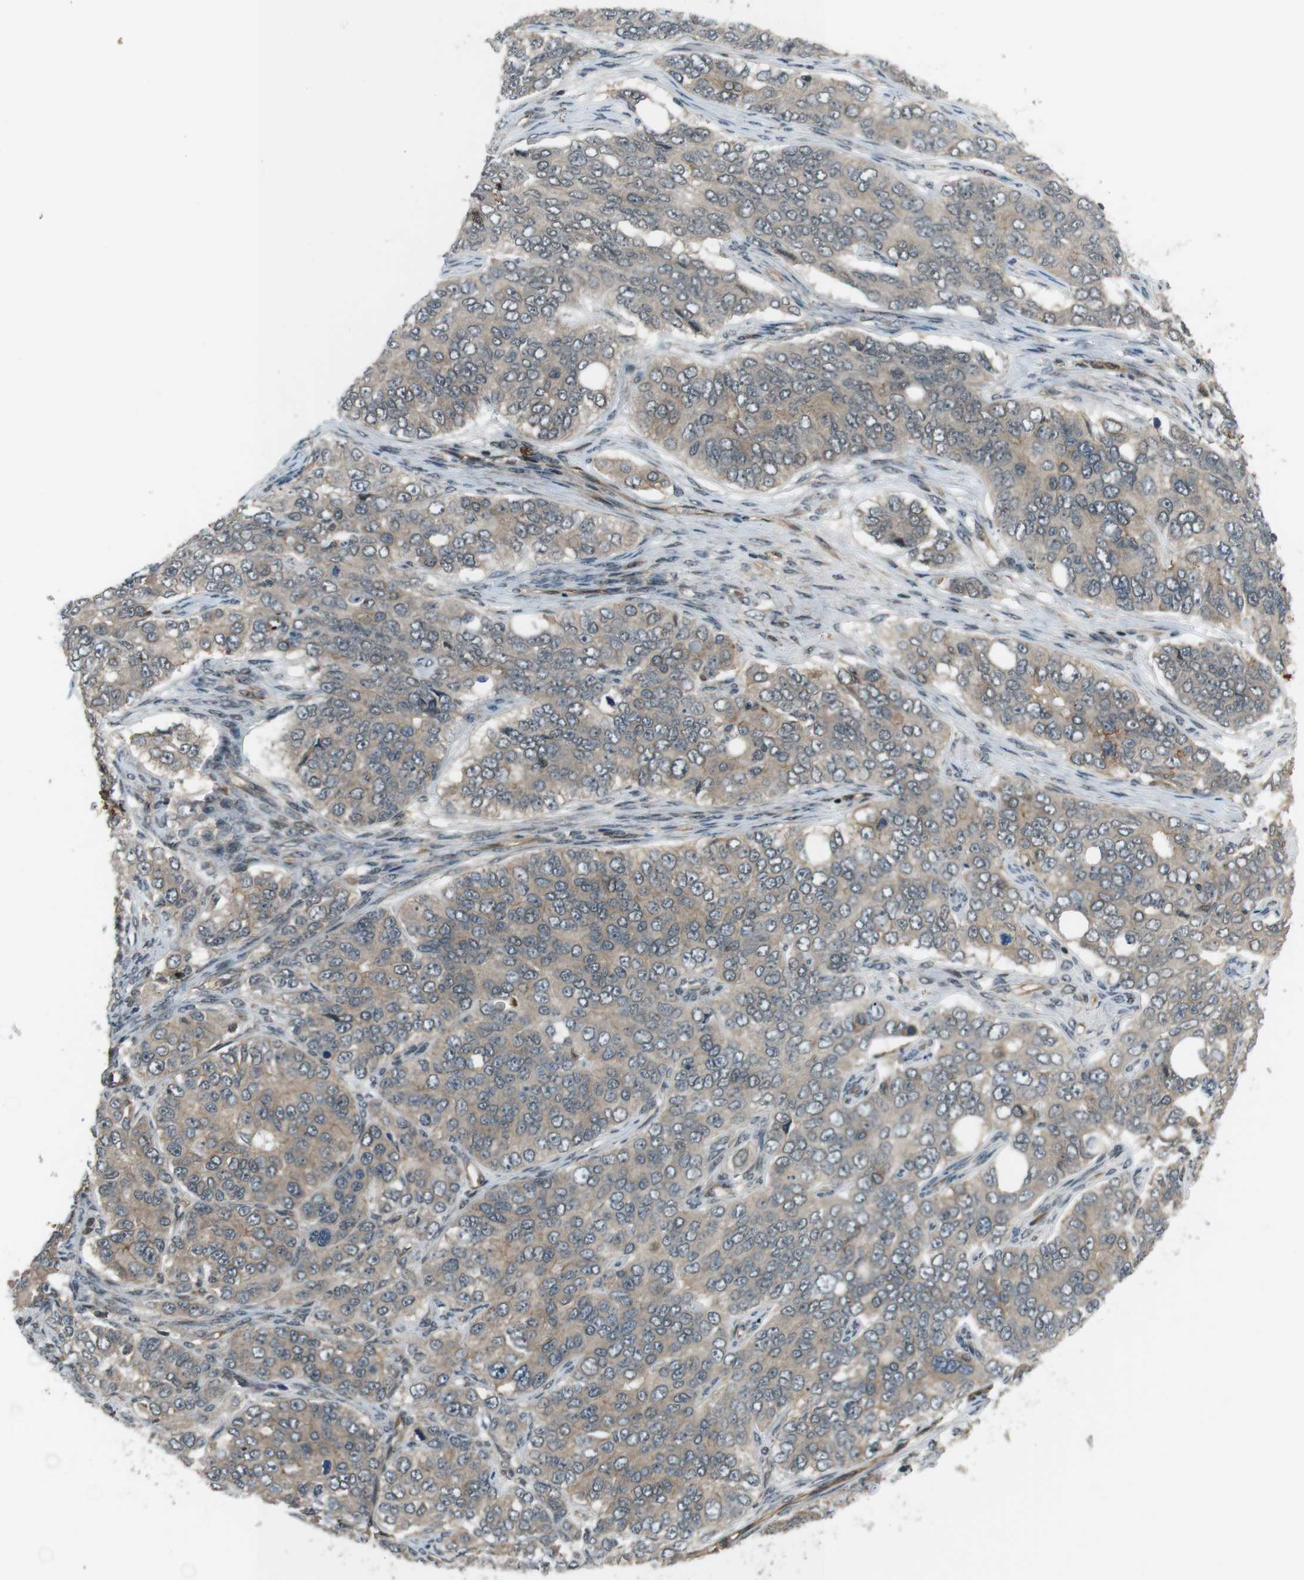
{"staining": {"intensity": "weak", "quantity": ">75%", "location": "cytoplasmic/membranous"}, "tissue": "ovarian cancer", "cell_type": "Tumor cells", "image_type": "cancer", "snomed": [{"axis": "morphology", "description": "Carcinoma, endometroid"}, {"axis": "topography", "description": "Ovary"}], "caption": "IHC (DAB) staining of human endometroid carcinoma (ovarian) demonstrates weak cytoplasmic/membranous protein staining in approximately >75% of tumor cells.", "gene": "TIAM2", "patient": {"sex": "female", "age": 51}}